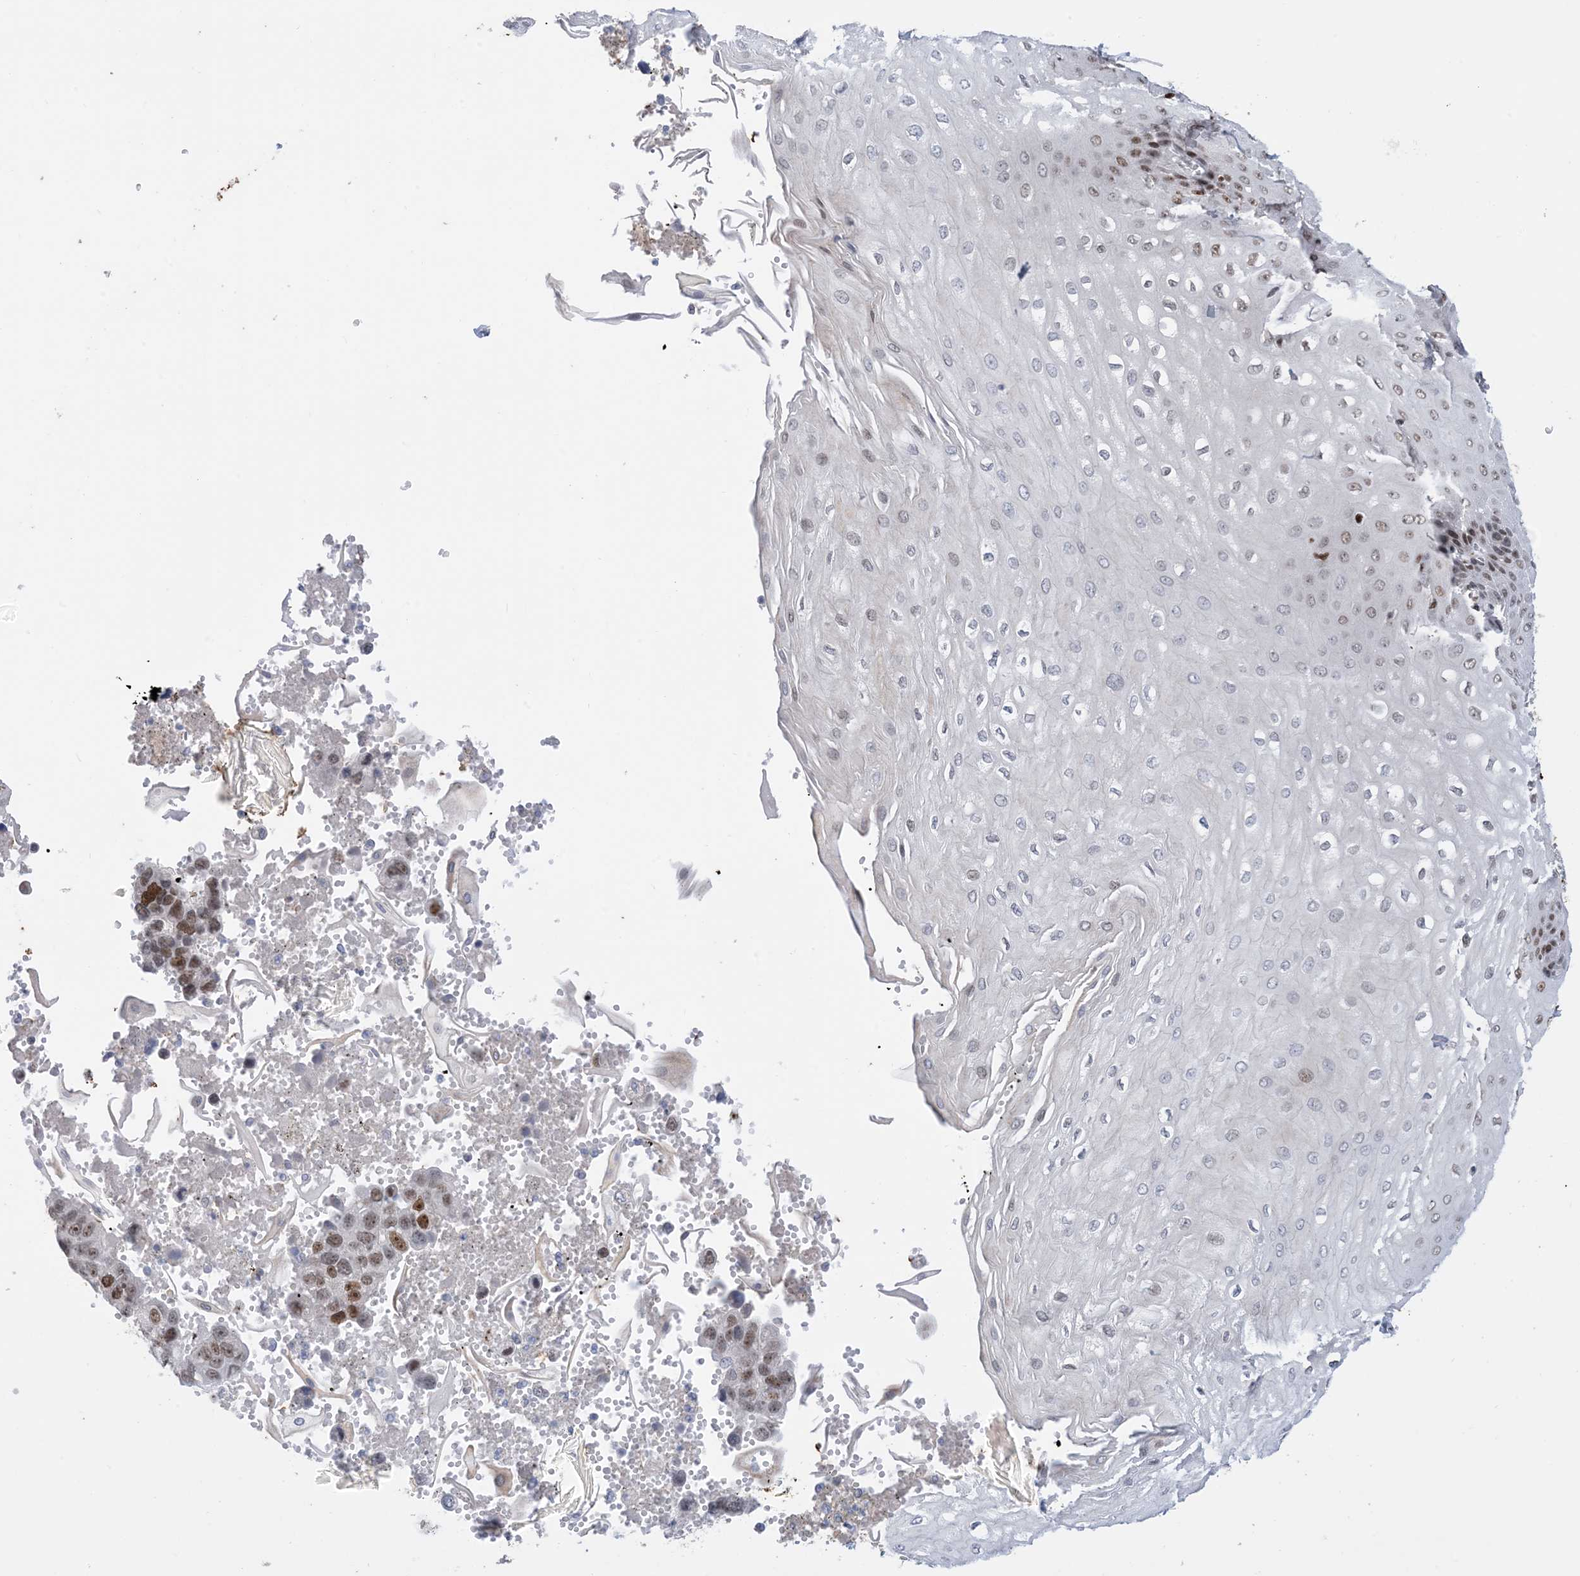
{"staining": {"intensity": "strong", "quantity": ">75%", "location": "nuclear"}, "tissue": "esophagus", "cell_type": "Squamous epithelial cells", "image_type": "normal", "snomed": [{"axis": "morphology", "description": "Normal tissue, NOS"}, {"axis": "topography", "description": "Esophagus"}], "caption": "DAB immunohistochemical staining of normal human esophagus displays strong nuclear protein expression in approximately >75% of squamous epithelial cells. The staining was performed using DAB, with brown indicating positive protein expression. Nuclei are stained blue with hematoxylin.", "gene": "TSPYL1", "patient": {"sex": "male", "age": 60}}